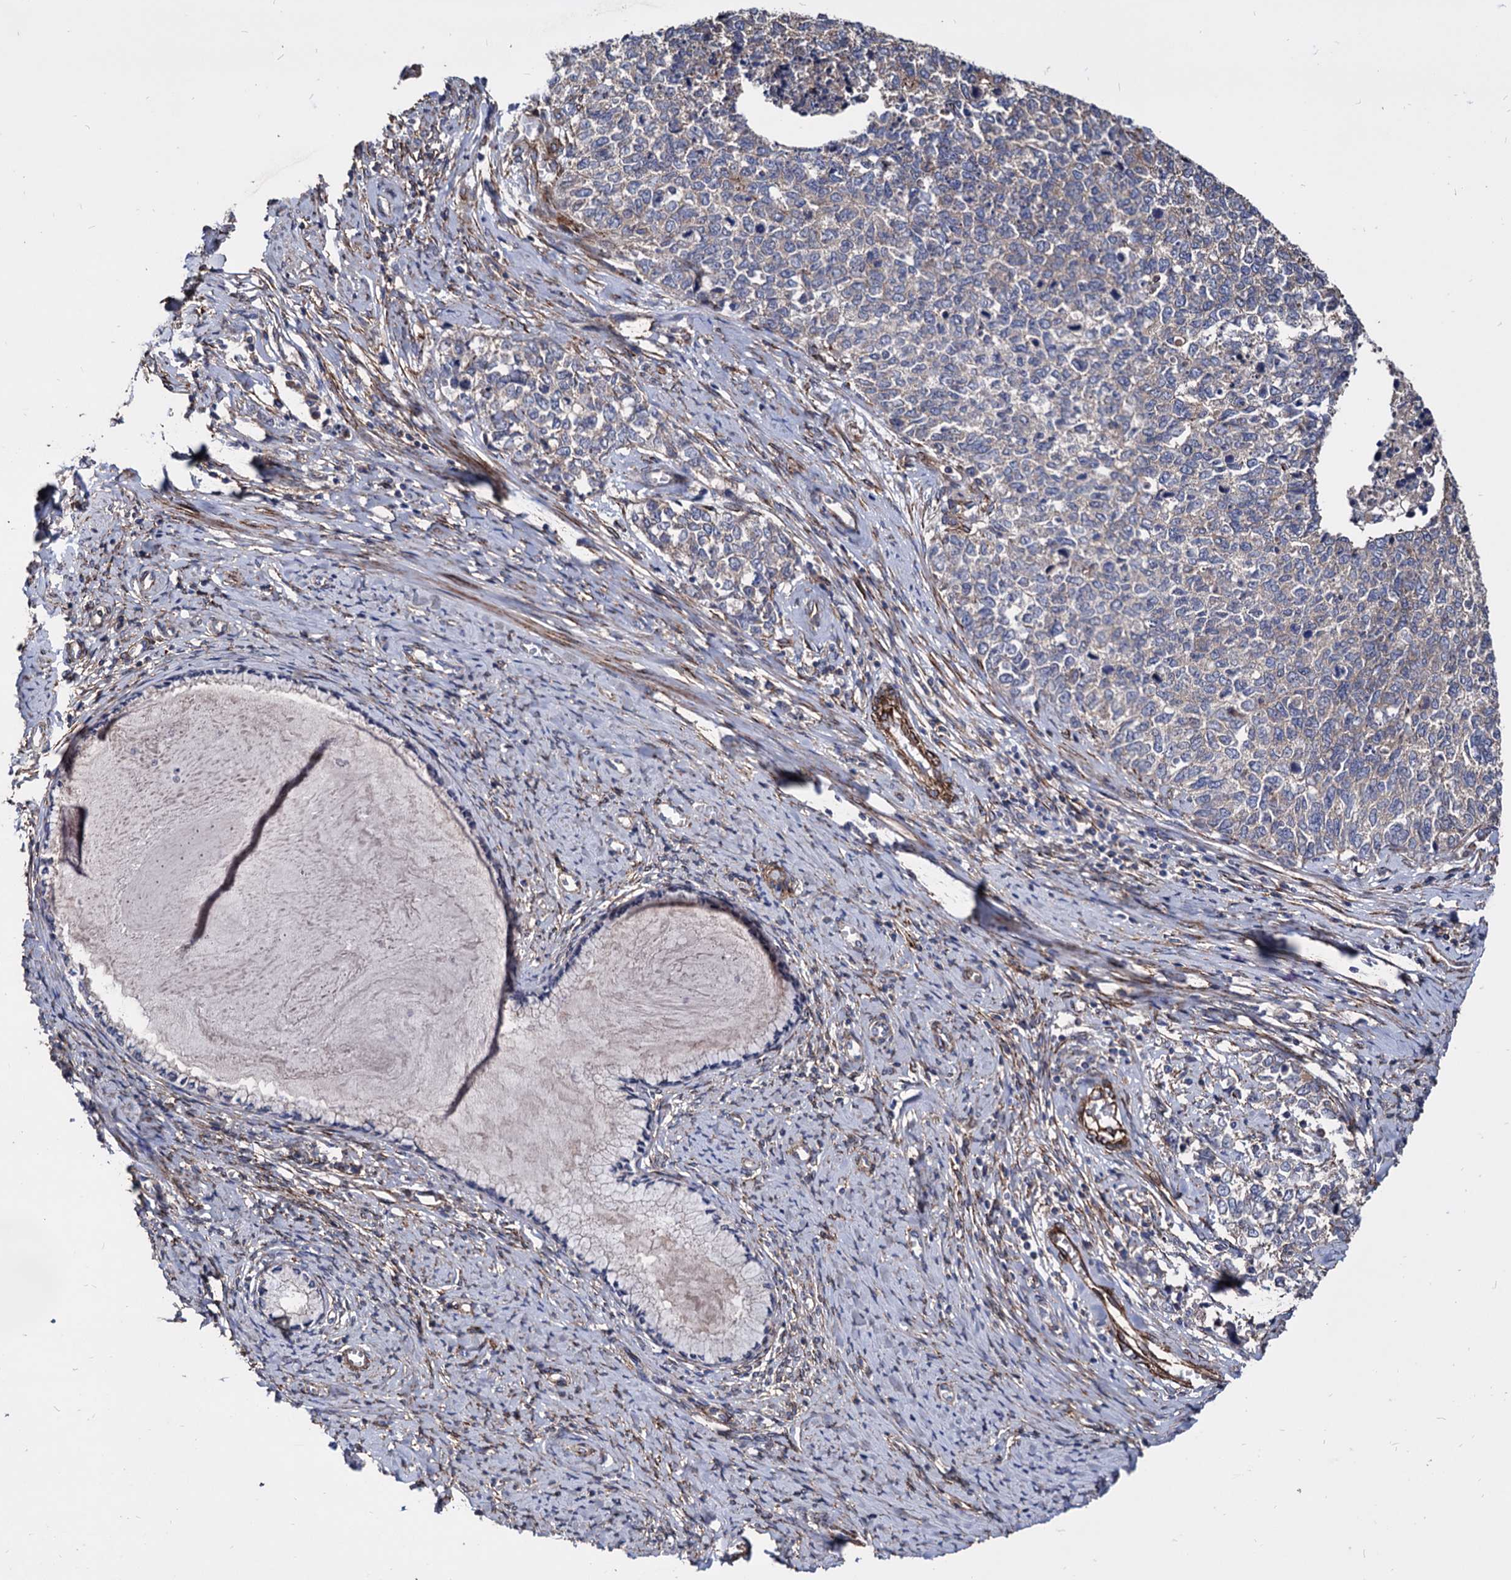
{"staining": {"intensity": "weak", "quantity": "<25%", "location": "cytoplasmic/membranous"}, "tissue": "cervical cancer", "cell_type": "Tumor cells", "image_type": "cancer", "snomed": [{"axis": "morphology", "description": "Squamous cell carcinoma, NOS"}, {"axis": "topography", "description": "Cervix"}], "caption": "Immunohistochemical staining of cervical cancer reveals no significant positivity in tumor cells.", "gene": "WDR11", "patient": {"sex": "female", "age": 63}}